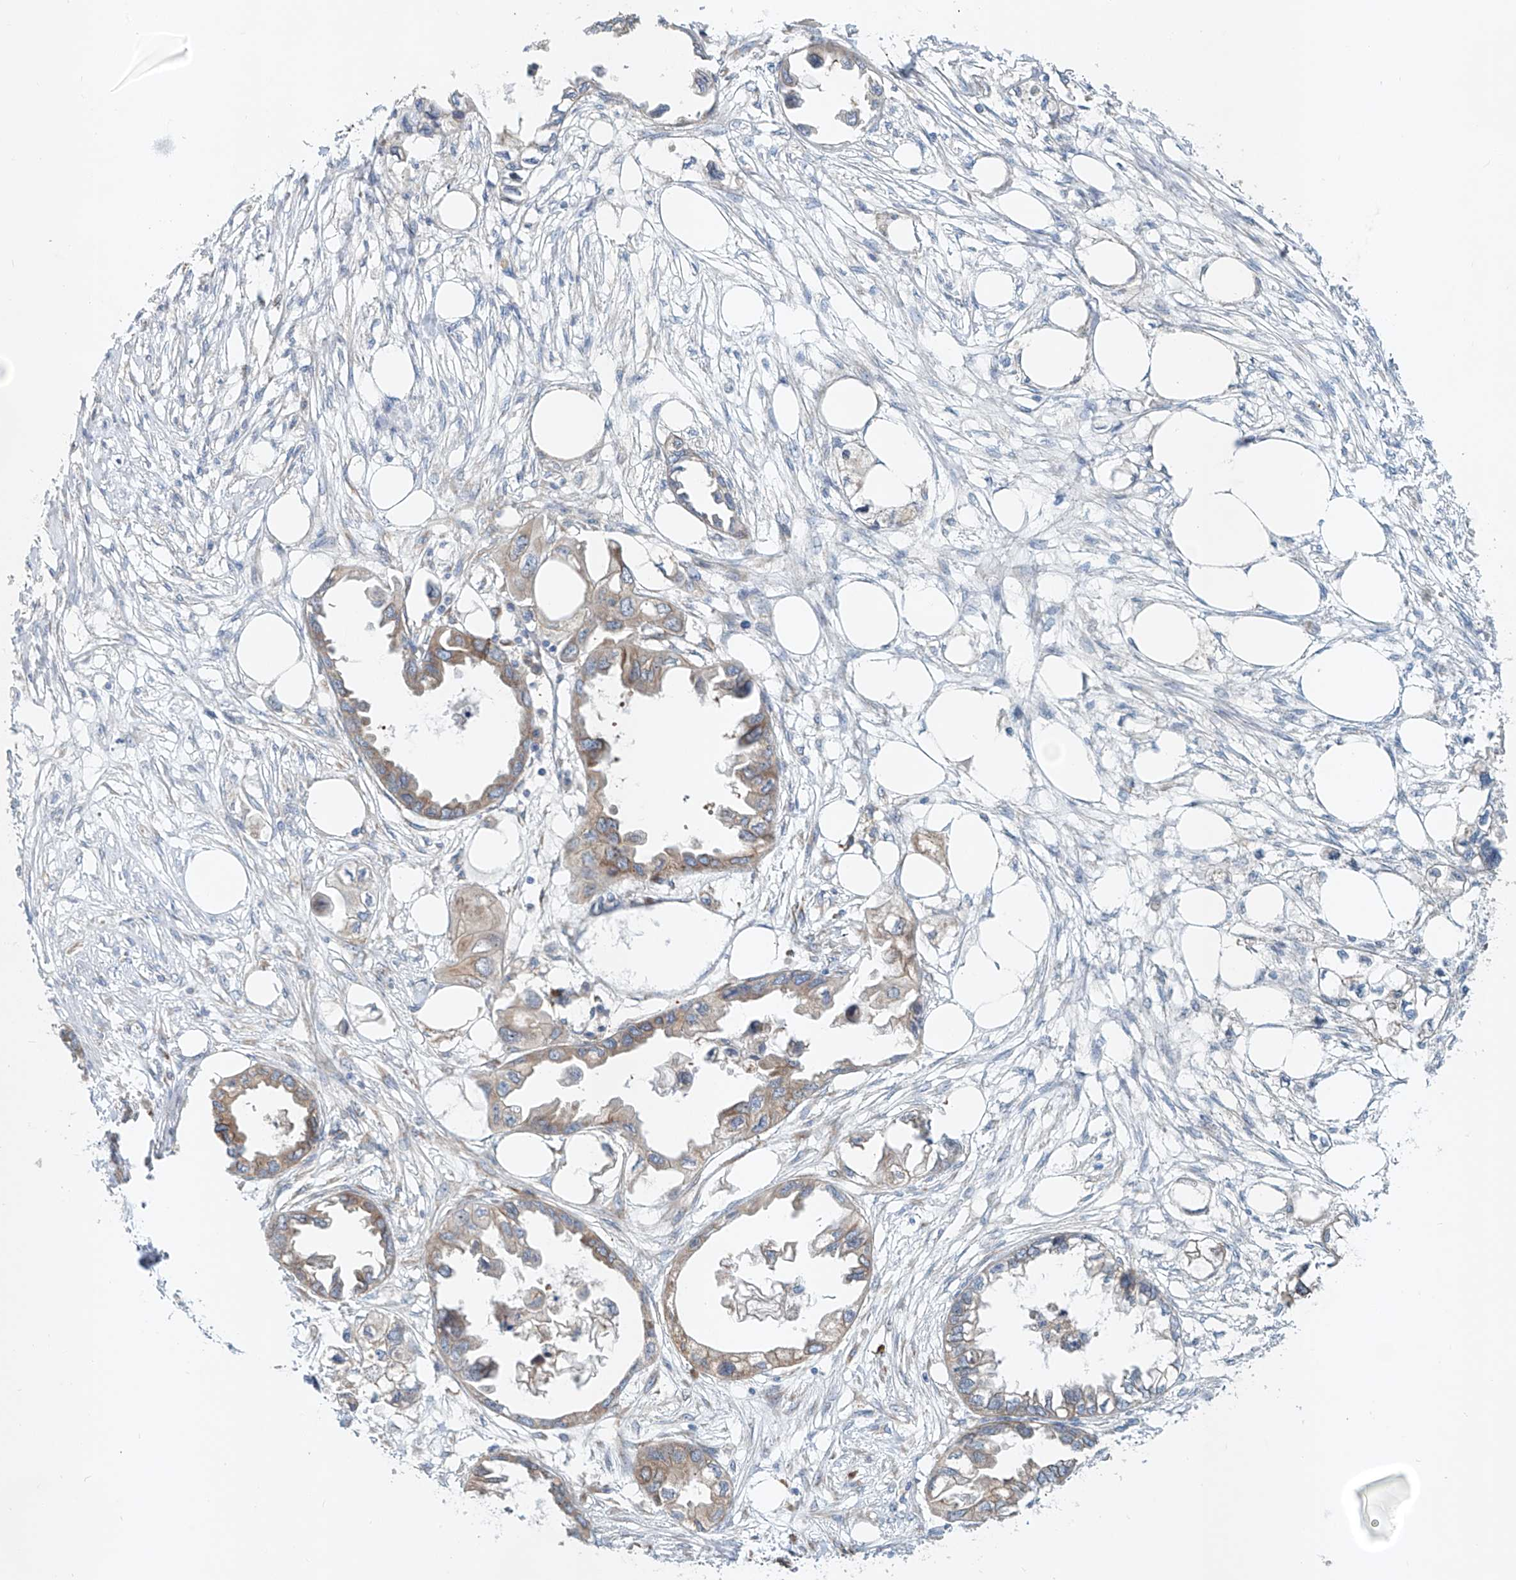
{"staining": {"intensity": "weak", "quantity": "<25%", "location": "cytoplasmic/membranous"}, "tissue": "endometrial cancer", "cell_type": "Tumor cells", "image_type": "cancer", "snomed": [{"axis": "morphology", "description": "Adenocarcinoma, NOS"}, {"axis": "morphology", "description": "Adenocarcinoma, metastatic, NOS"}, {"axis": "topography", "description": "Adipose tissue"}, {"axis": "topography", "description": "Endometrium"}], "caption": "Immunohistochemical staining of endometrial cancer demonstrates no significant expression in tumor cells.", "gene": "SNAP29", "patient": {"sex": "female", "age": 67}}